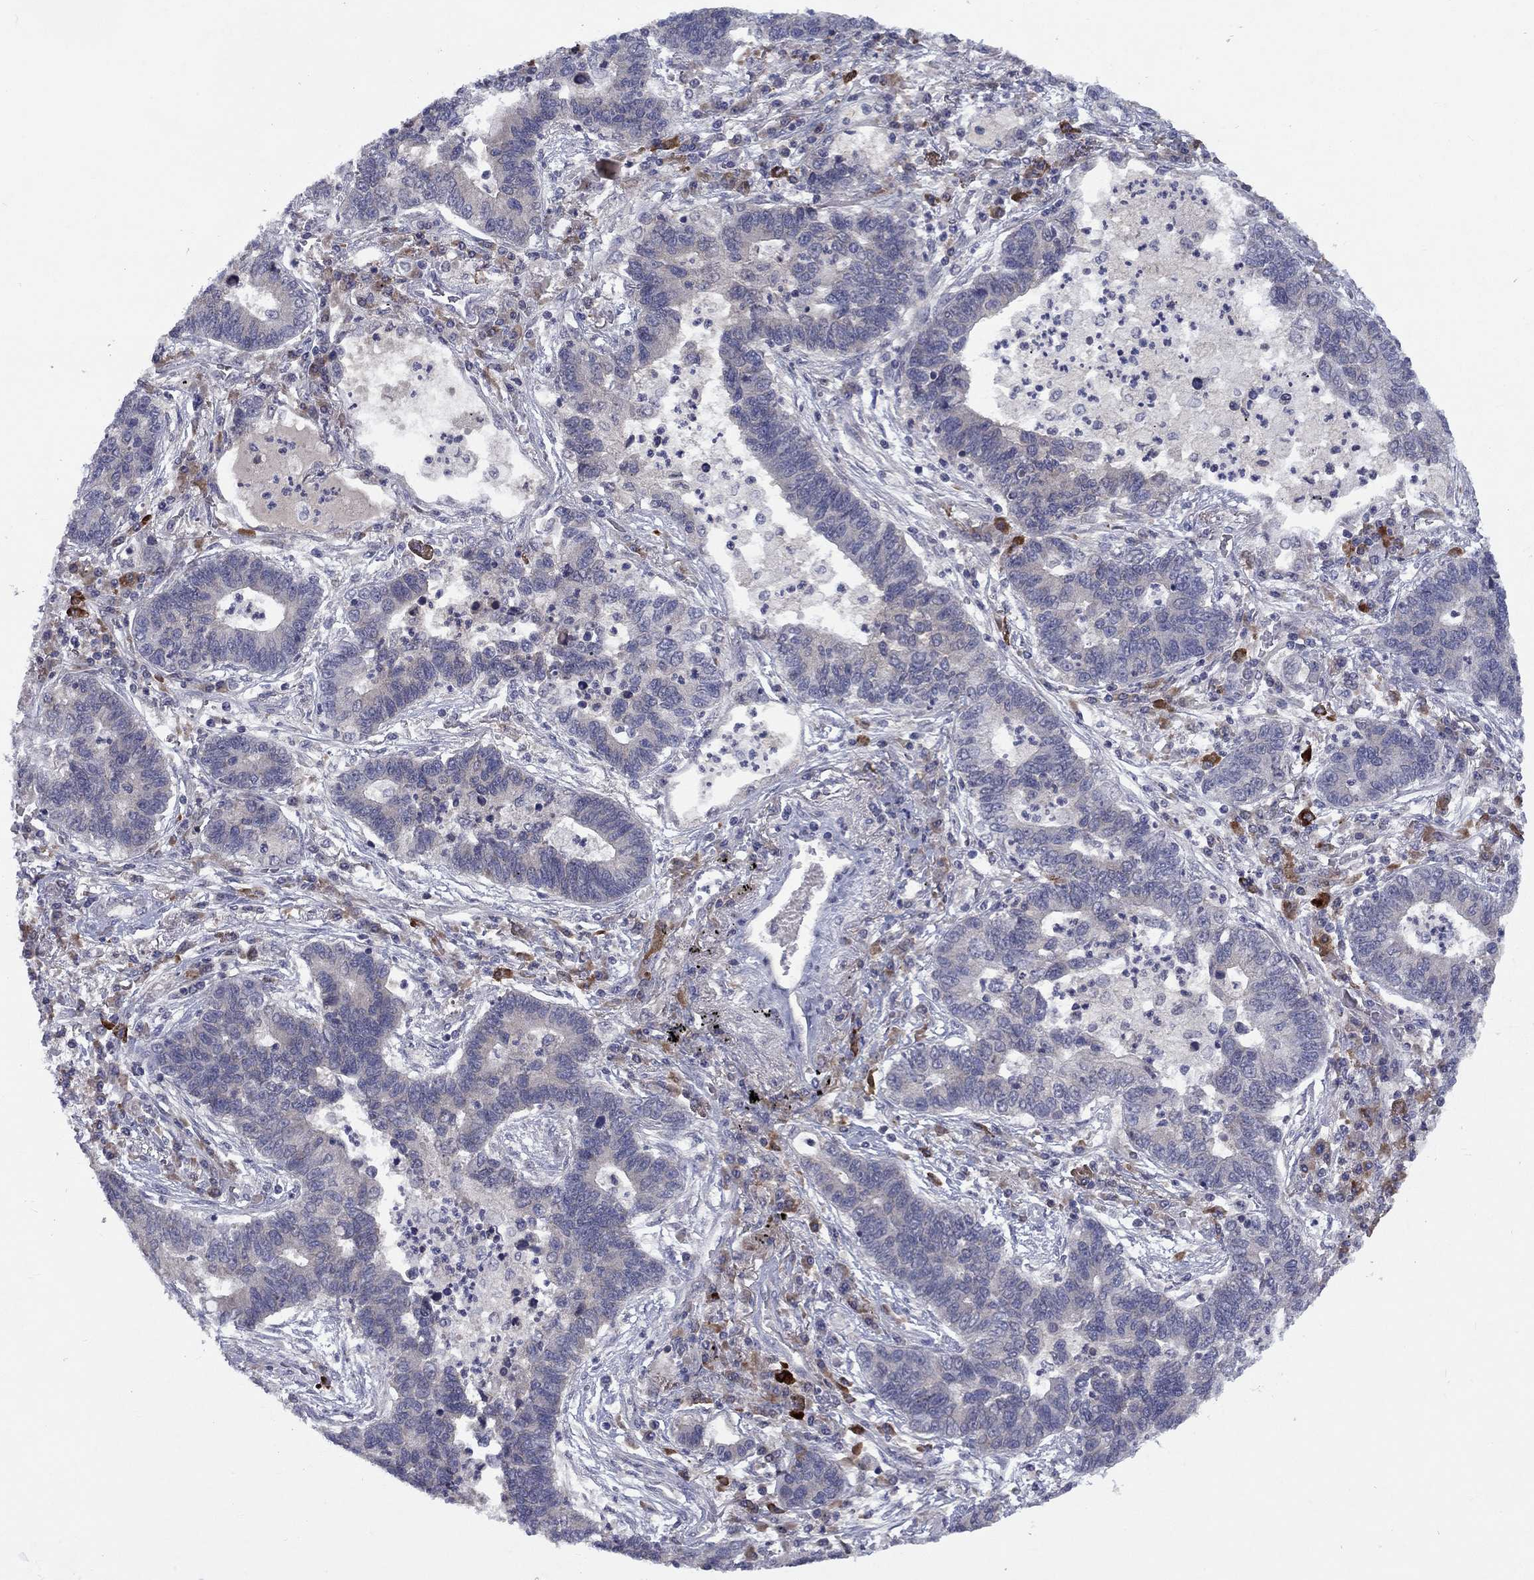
{"staining": {"intensity": "negative", "quantity": "none", "location": "none"}, "tissue": "lung cancer", "cell_type": "Tumor cells", "image_type": "cancer", "snomed": [{"axis": "morphology", "description": "Adenocarcinoma, NOS"}, {"axis": "topography", "description": "Lung"}], "caption": "This is an IHC histopathology image of lung cancer. There is no positivity in tumor cells.", "gene": "CACNA1A", "patient": {"sex": "female", "age": 57}}